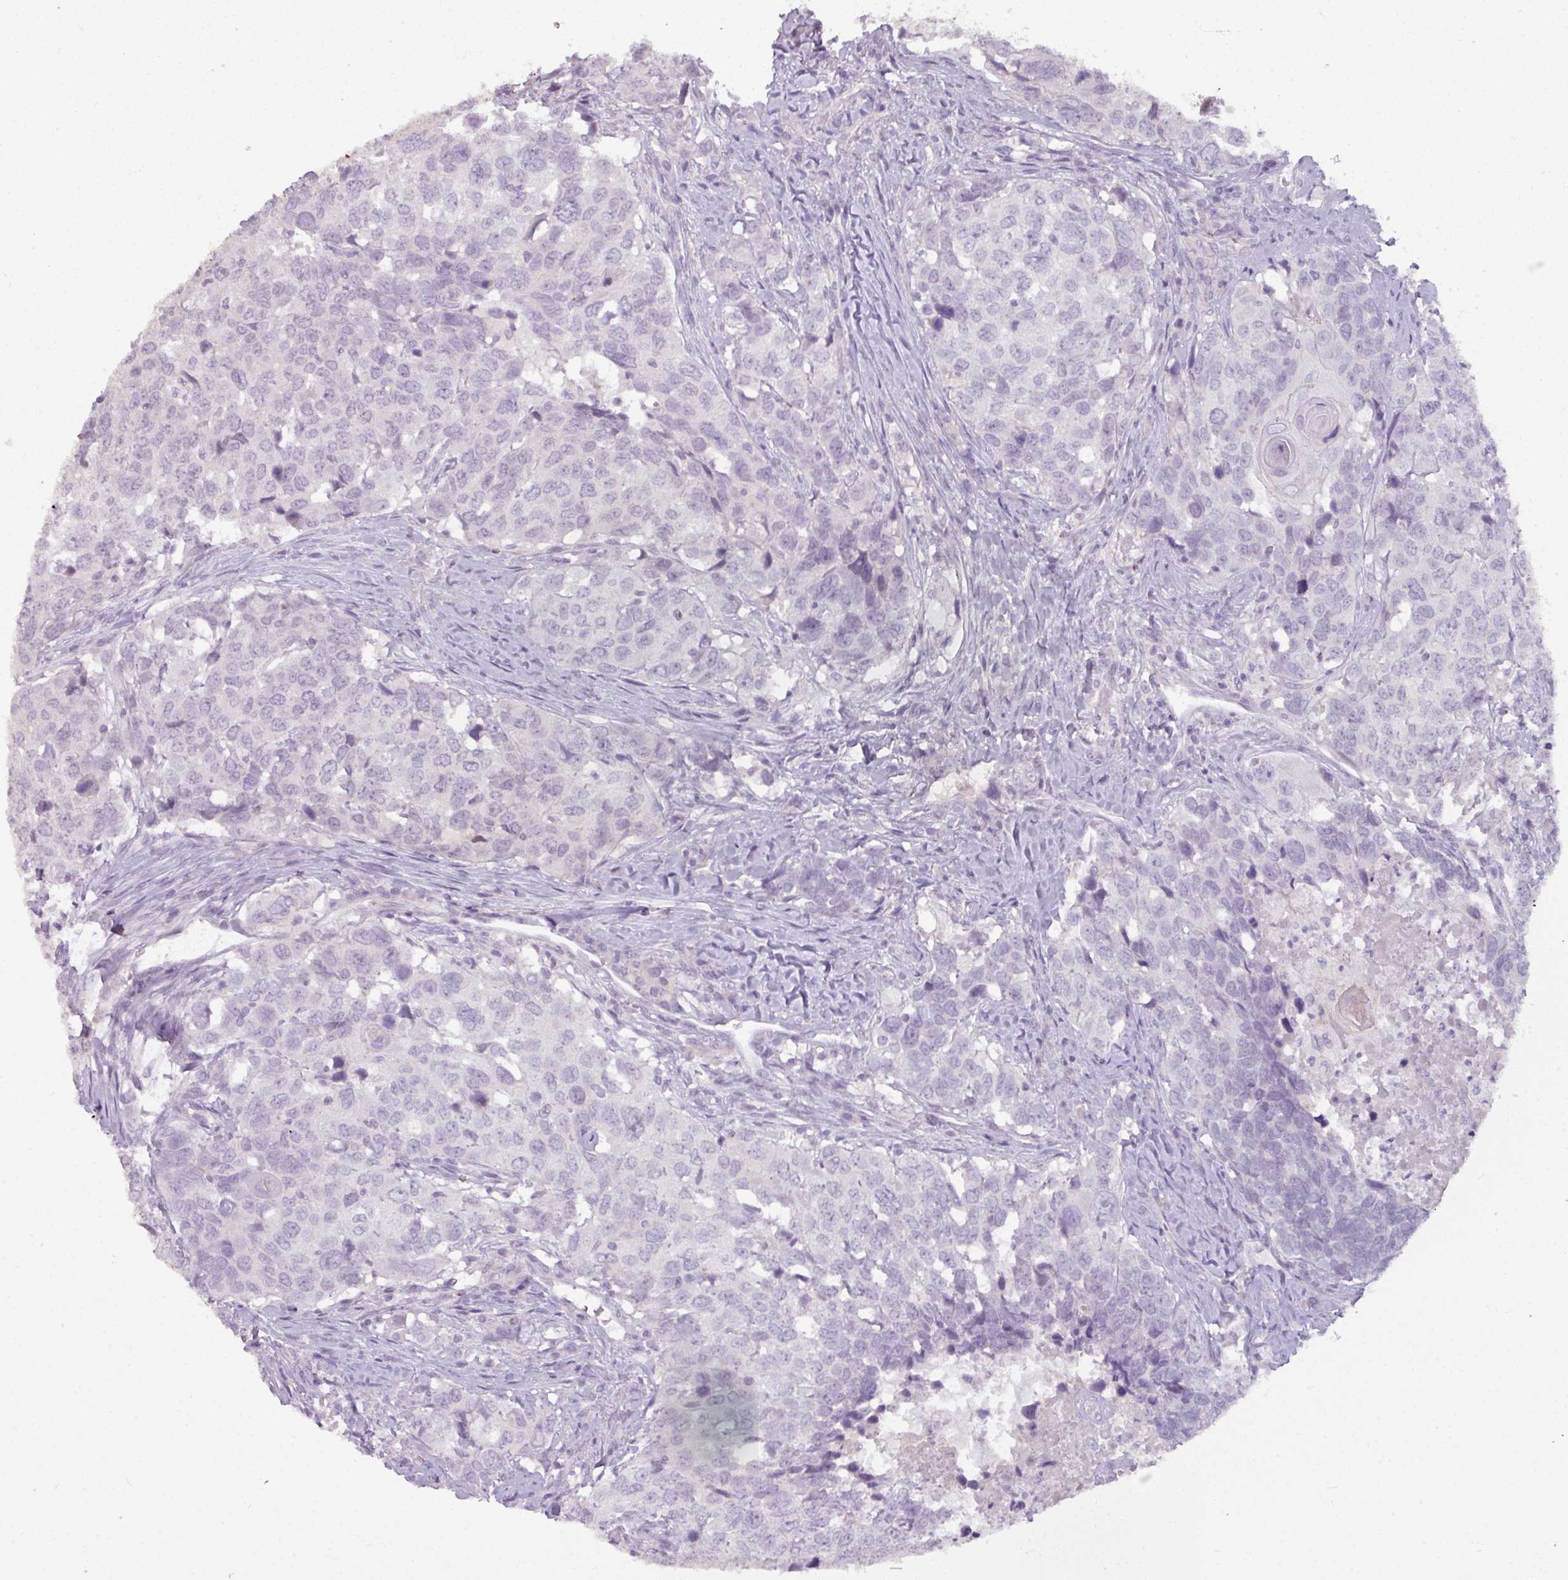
{"staining": {"intensity": "negative", "quantity": "none", "location": "none"}, "tissue": "head and neck cancer", "cell_type": "Tumor cells", "image_type": "cancer", "snomed": [{"axis": "morphology", "description": "Normal tissue, NOS"}, {"axis": "morphology", "description": "Squamous cell carcinoma, NOS"}, {"axis": "topography", "description": "Skeletal muscle"}, {"axis": "topography", "description": "Vascular tissue"}, {"axis": "topography", "description": "Peripheral nerve tissue"}, {"axis": "topography", "description": "Head-Neck"}], "caption": "IHC histopathology image of neoplastic tissue: human head and neck squamous cell carcinoma stained with DAB (3,3'-diaminobenzidine) demonstrates no significant protein staining in tumor cells.", "gene": "PNMA6A", "patient": {"sex": "male", "age": 66}}